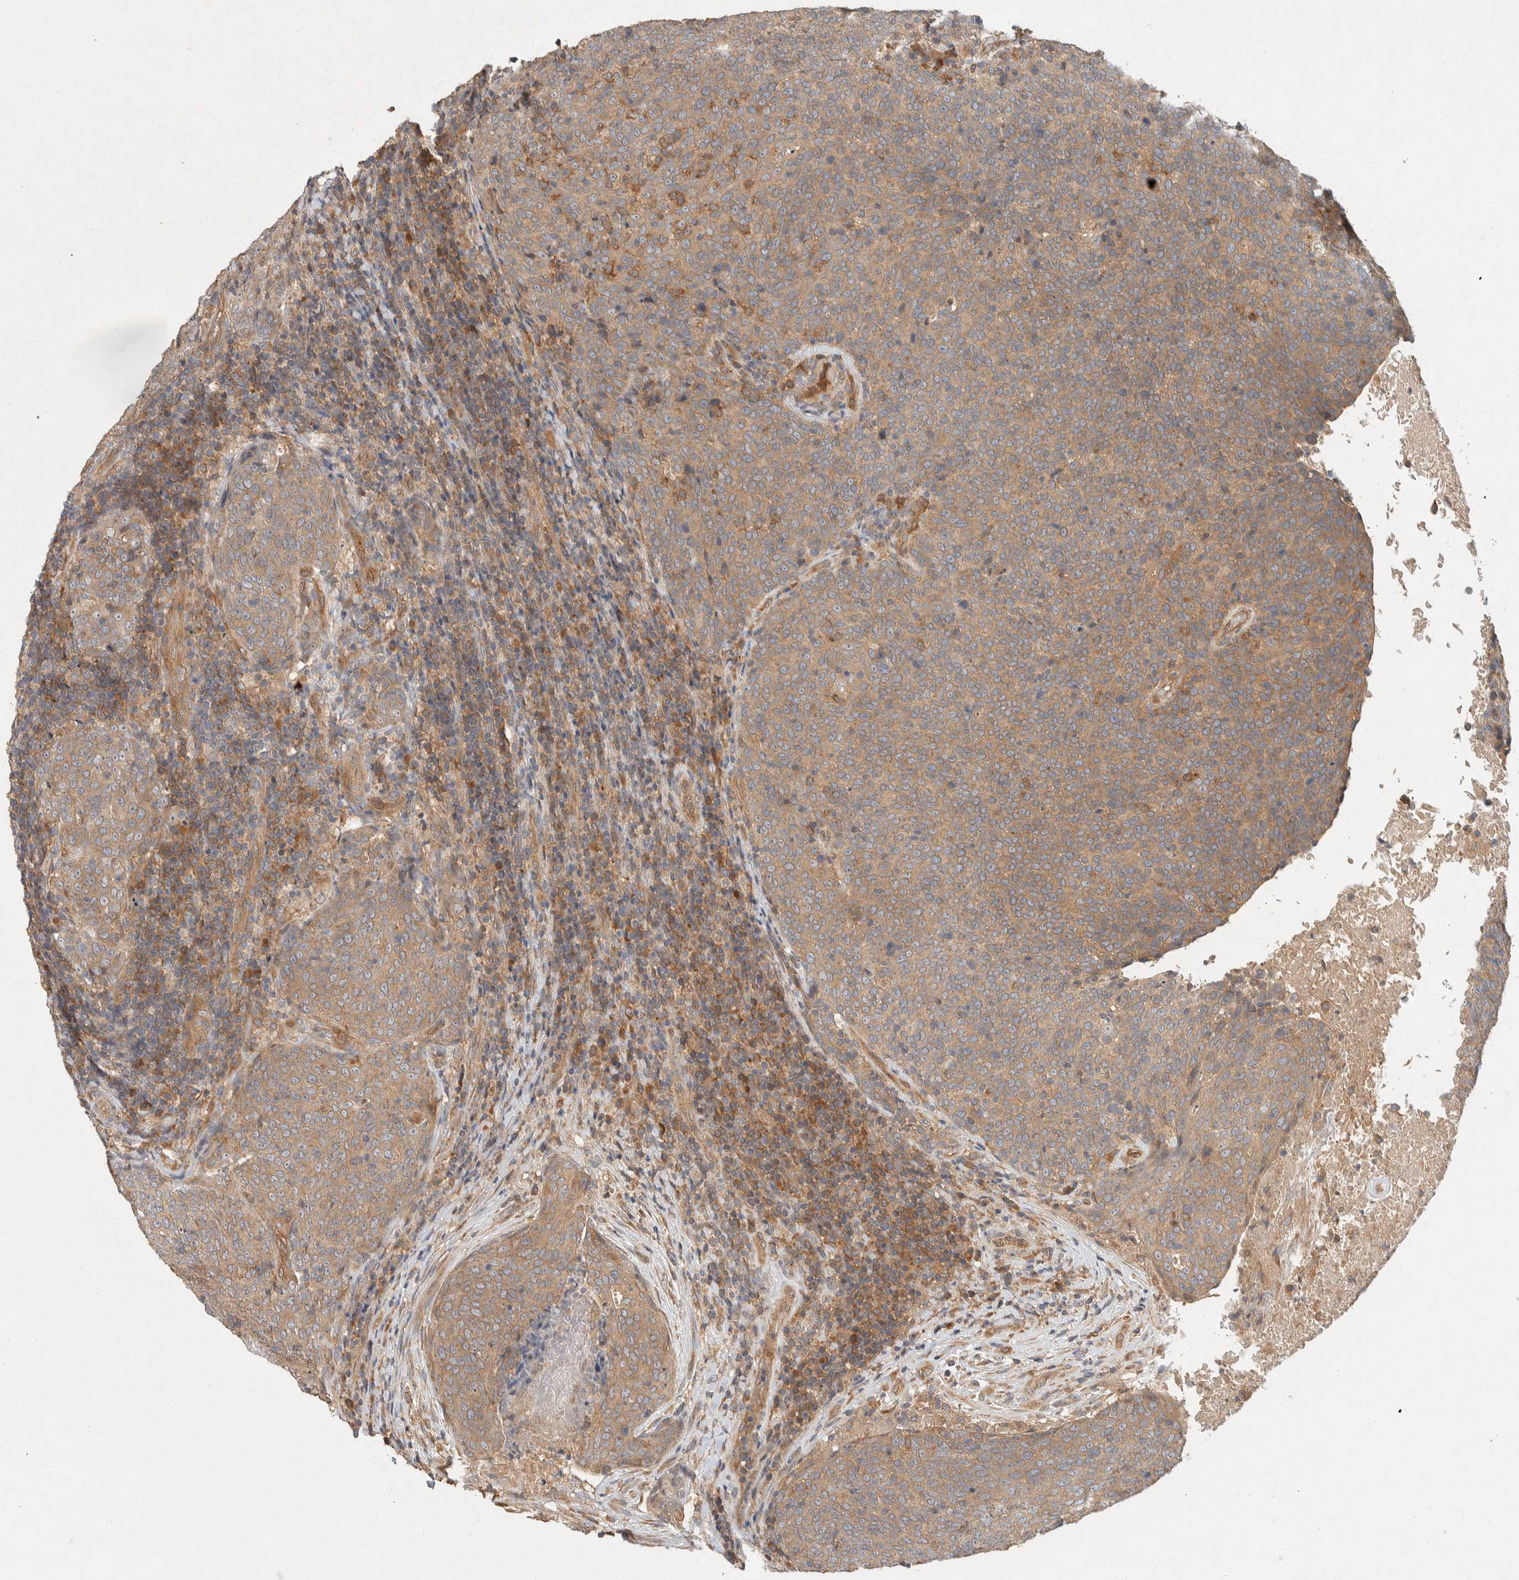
{"staining": {"intensity": "moderate", "quantity": ">75%", "location": "cytoplasmic/membranous"}, "tissue": "head and neck cancer", "cell_type": "Tumor cells", "image_type": "cancer", "snomed": [{"axis": "morphology", "description": "Squamous cell carcinoma, NOS"}, {"axis": "morphology", "description": "Squamous cell carcinoma, metastatic, NOS"}, {"axis": "topography", "description": "Lymph node"}, {"axis": "topography", "description": "Head-Neck"}], "caption": "A photomicrograph of head and neck metastatic squamous cell carcinoma stained for a protein demonstrates moderate cytoplasmic/membranous brown staining in tumor cells.", "gene": "PXK", "patient": {"sex": "male", "age": 62}}